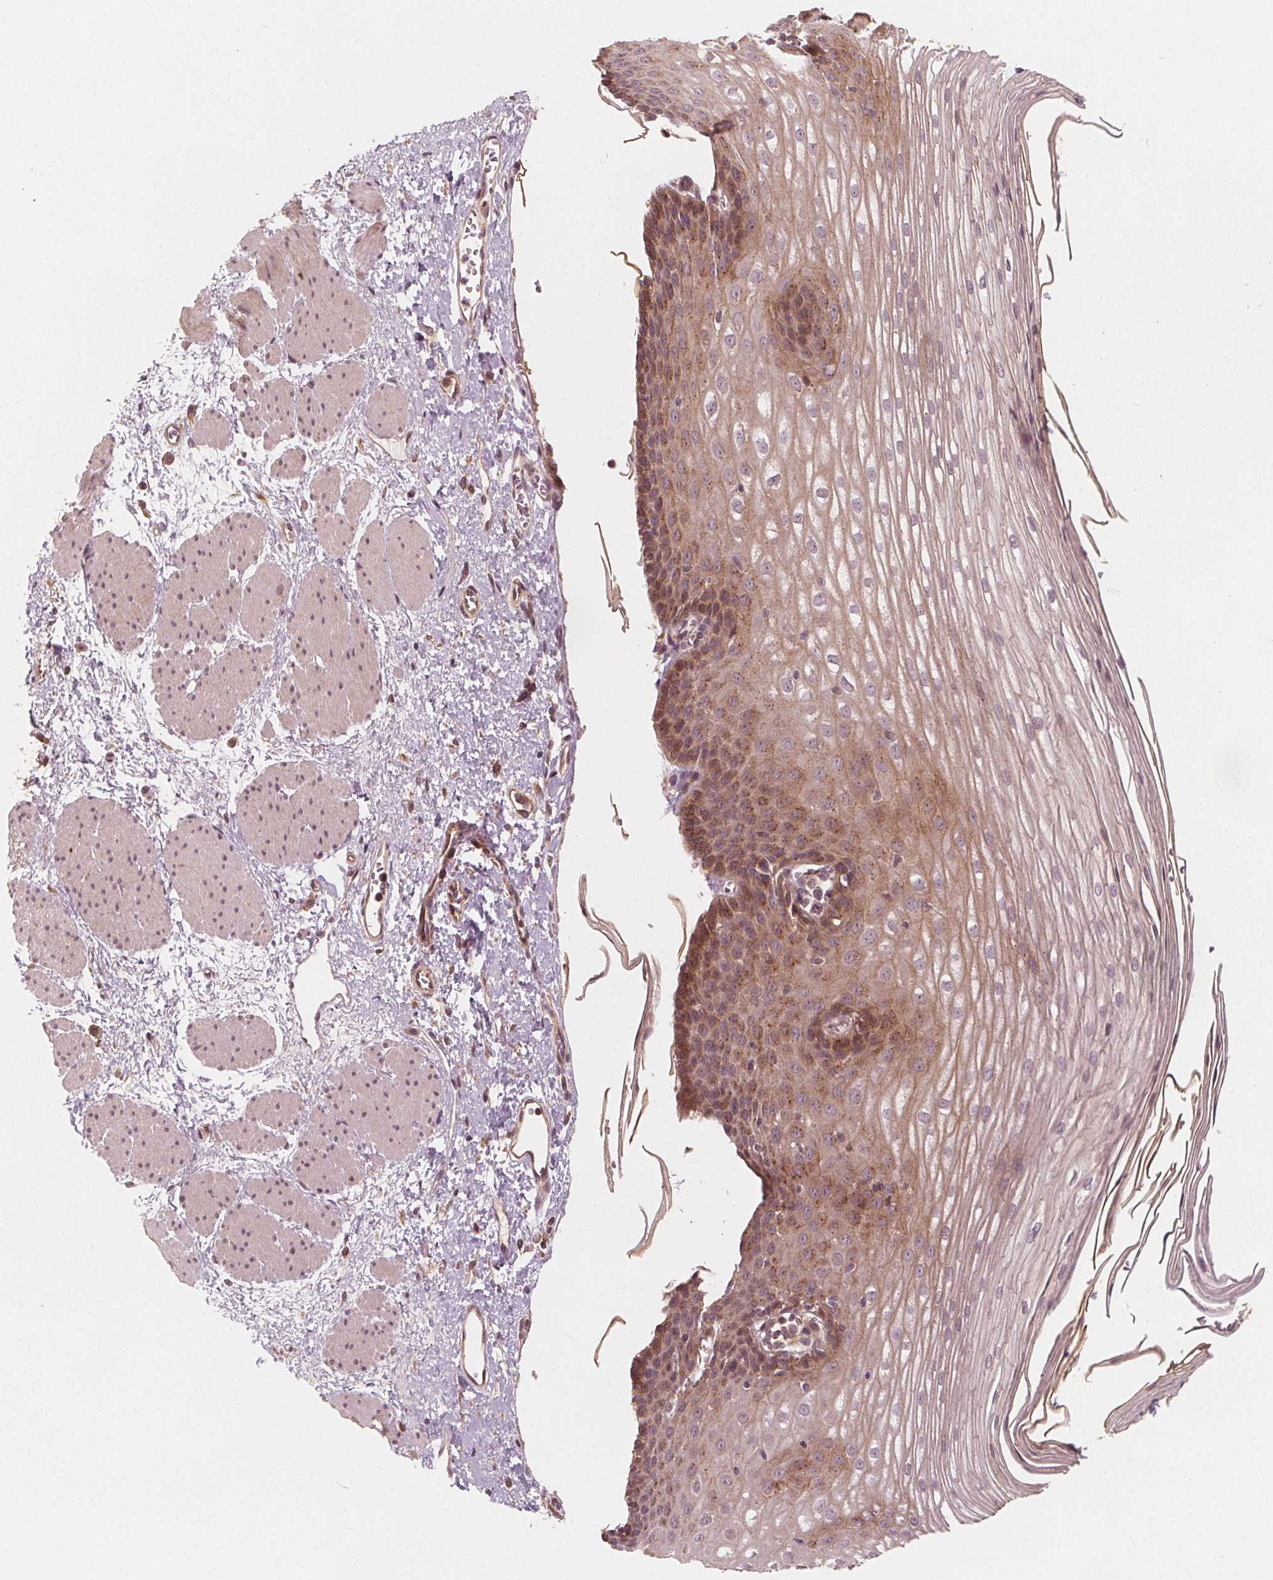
{"staining": {"intensity": "moderate", "quantity": "25%-75%", "location": "cytoplasmic/membranous"}, "tissue": "esophagus", "cell_type": "Squamous epithelial cells", "image_type": "normal", "snomed": [{"axis": "morphology", "description": "Normal tissue, NOS"}, {"axis": "topography", "description": "Esophagus"}], "caption": "Protein positivity by IHC demonstrates moderate cytoplasmic/membranous staining in approximately 25%-75% of squamous epithelial cells in benign esophagus.", "gene": "SNX12", "patient": {"sex": "male", "age": 62}}